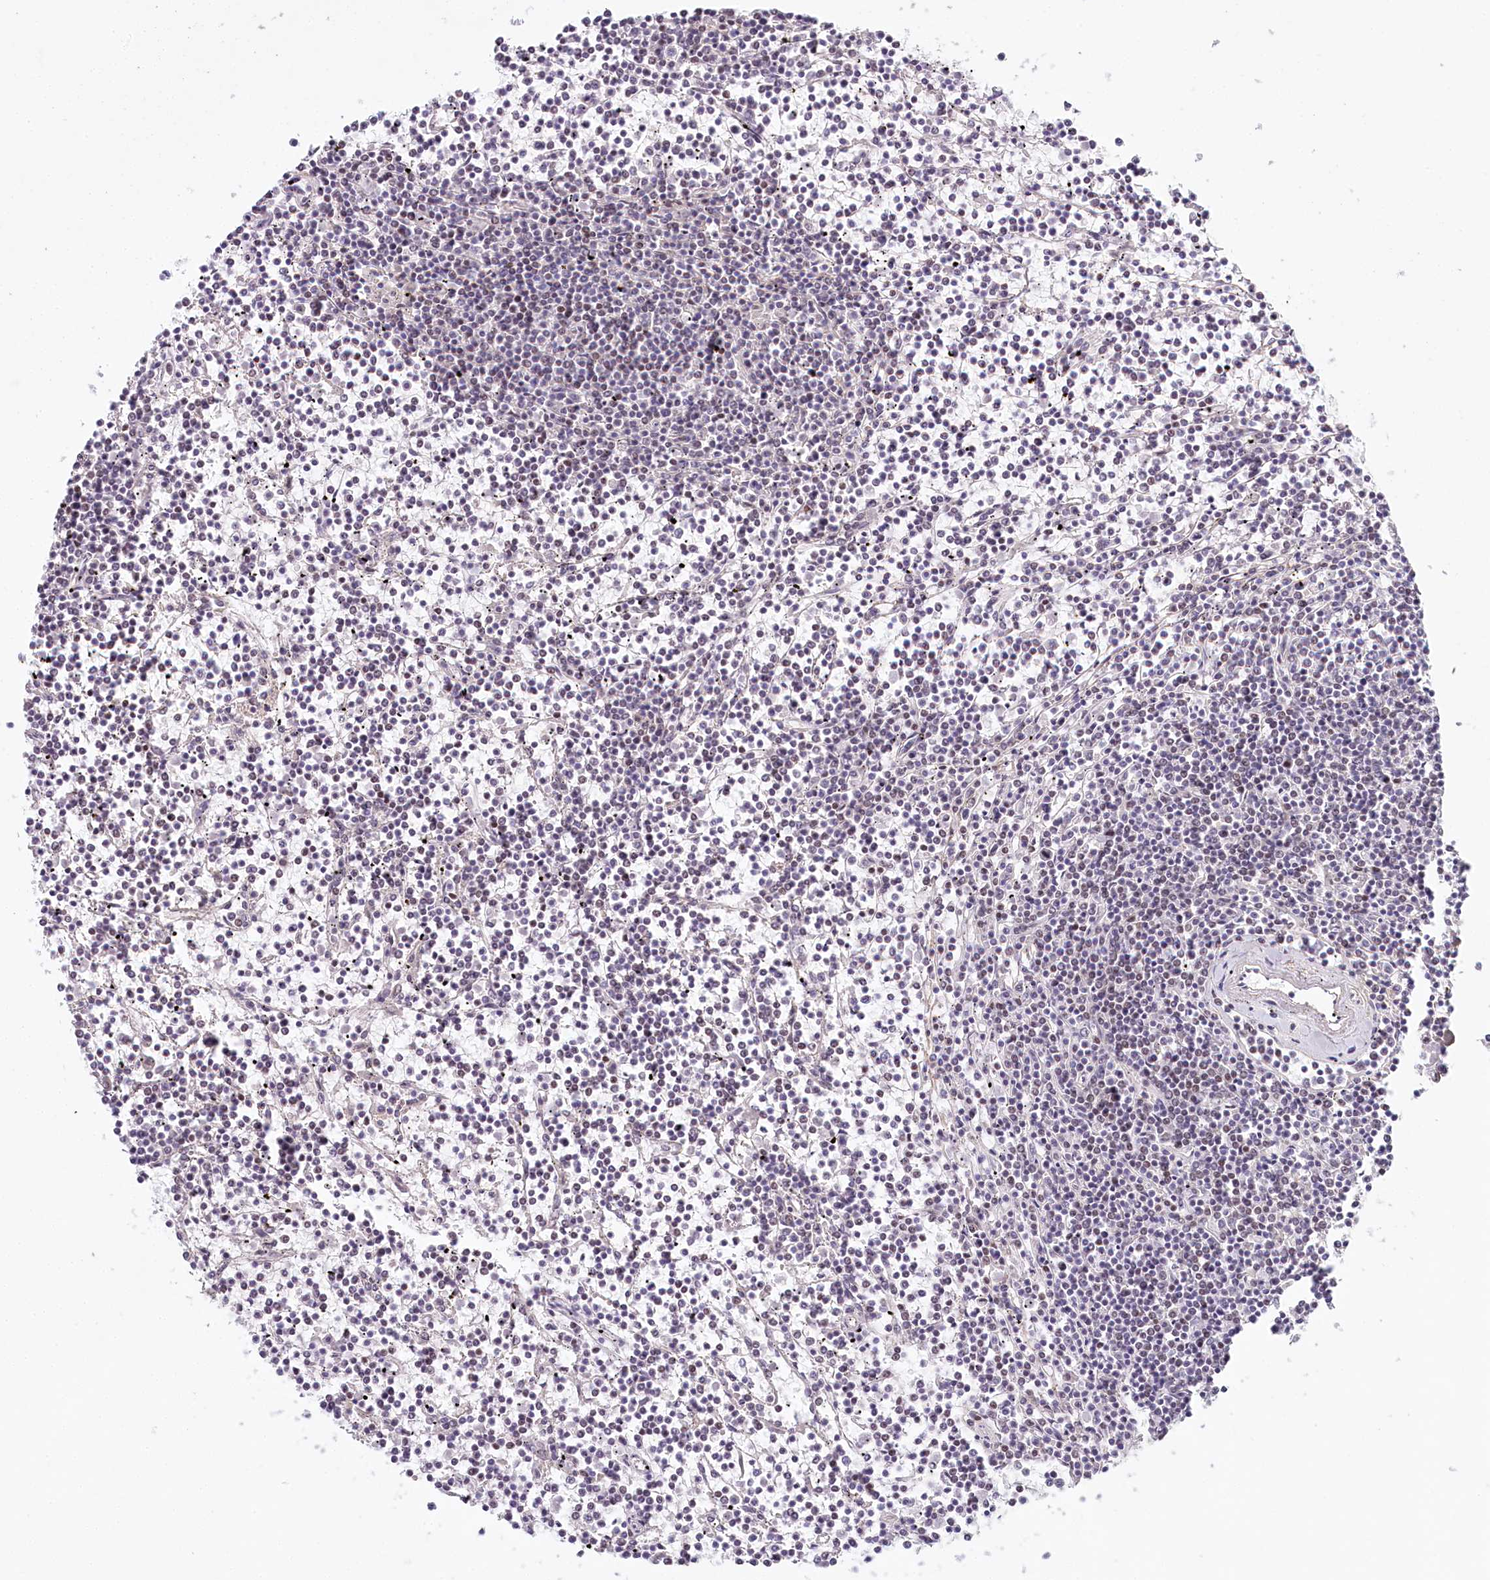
{"staining": {"intensity": "negative", "quantity": "none", "location": "none"}, "tissue": "lymphoma", "cell_type": "Tumor cells", "image_type": "cancer", "snomed": [{"axis": "morphology", "description": "Malignant lymphoma, non-Hodgkin's type, Low grade"}, {"axis": "topography", "description": "Spleen"}], "caption": "DAB immunohistochemical staining of human lymphoma reveals no significant expression in tumor cells.", "gene": "AMTN", "patient": {"sex": "female", "age": 19}}